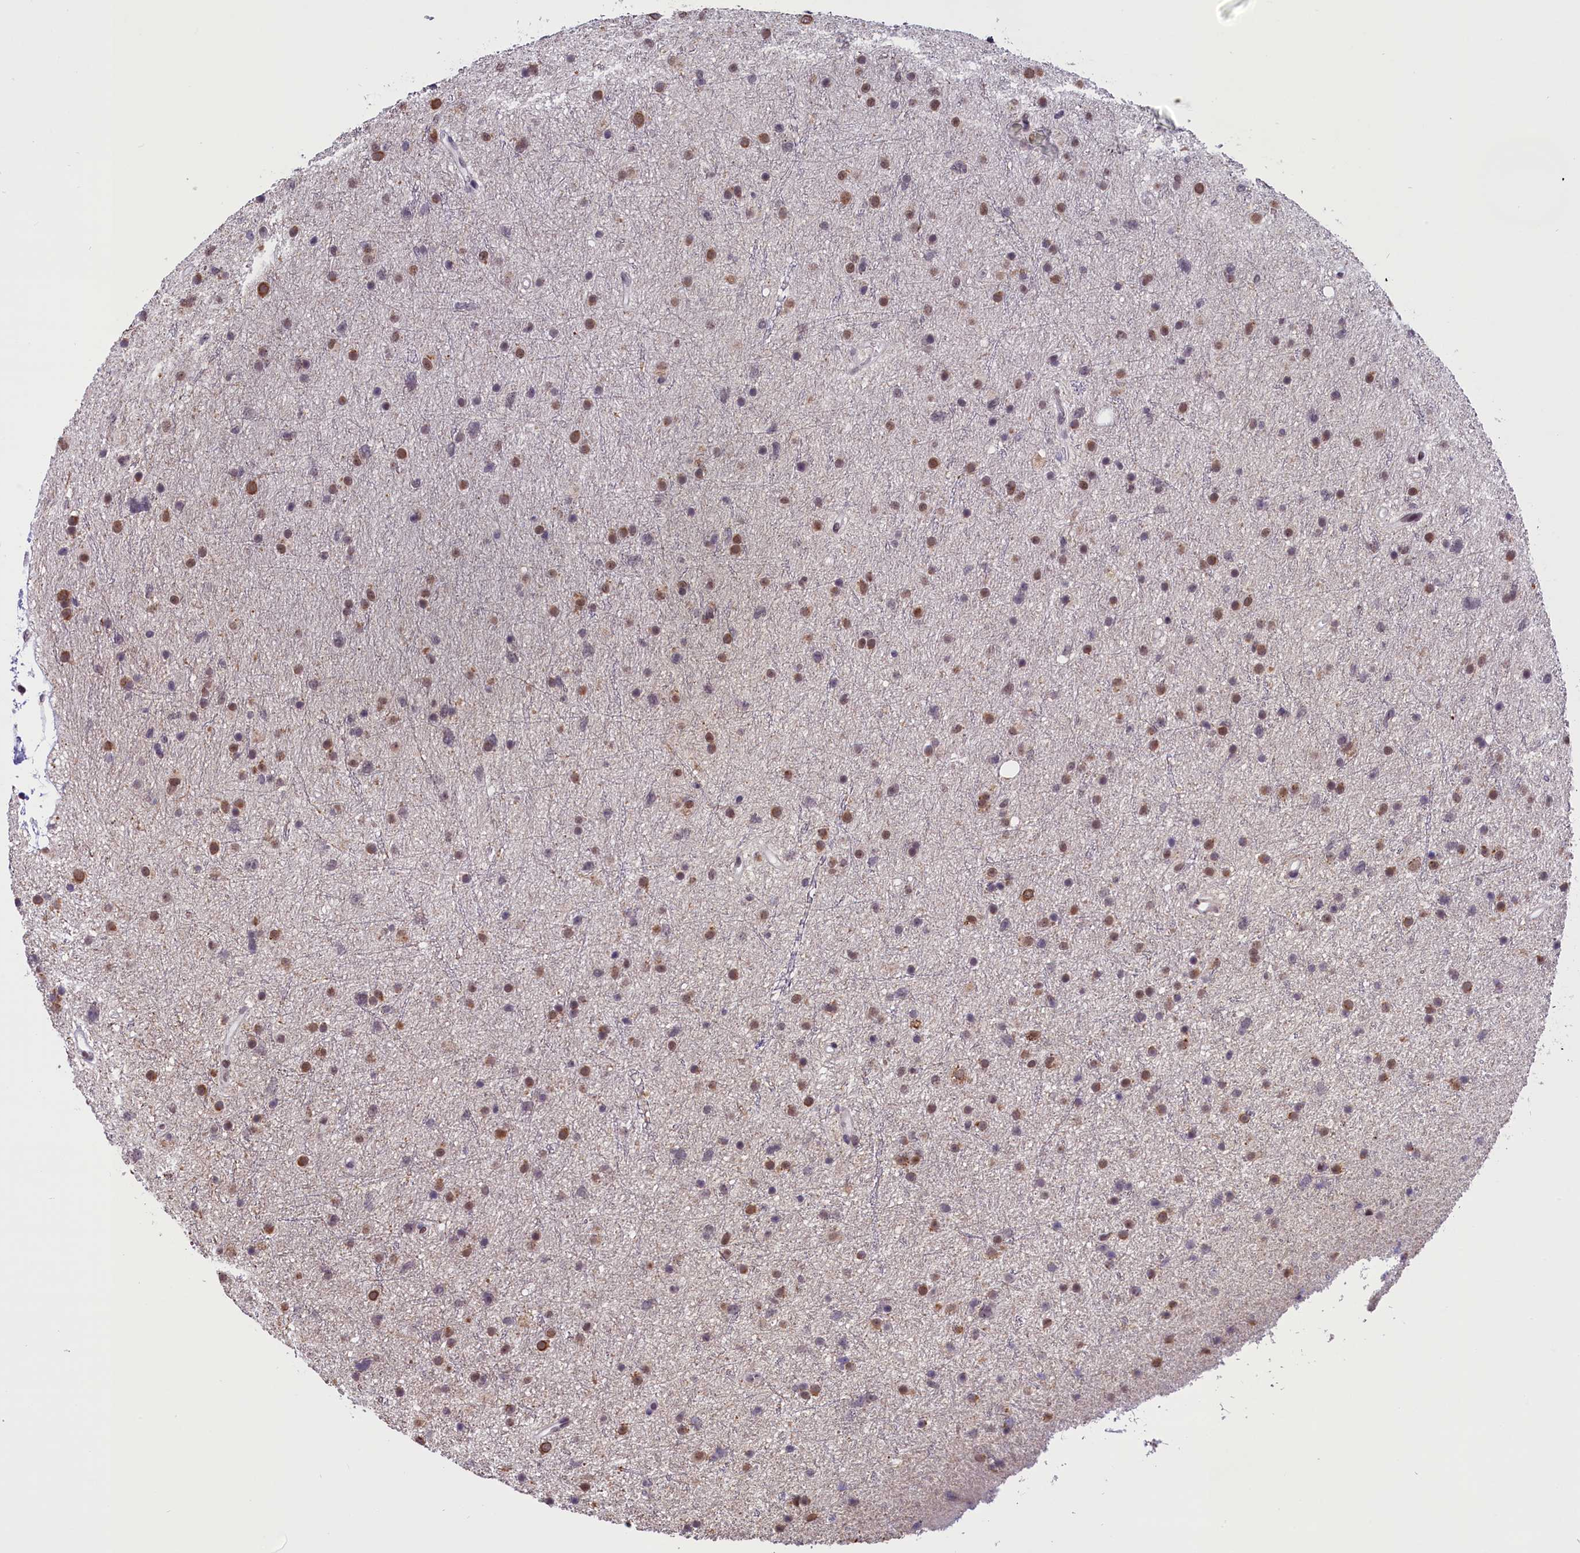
{"staining": {"intensity": "moderate", "quantity": ">75%", "location": "nuclear"}, "tissue": "glioma", "cell_type": "Tumor cells", "image_type": "cancer", "snomed": [{"axis": "morphology", "description": "Glioma, malignant, Low grade"}, {"axis": "topography", "description": "Cerebral cortex"}], "caption": "Immunohistochemical staining of human malignant low-grade glioma shows medium levels of moderate nuclear protein expression in about >75% of tumor cells.", "gene": "CDYL2", "patient": {"sex": "female", "age": 39}}